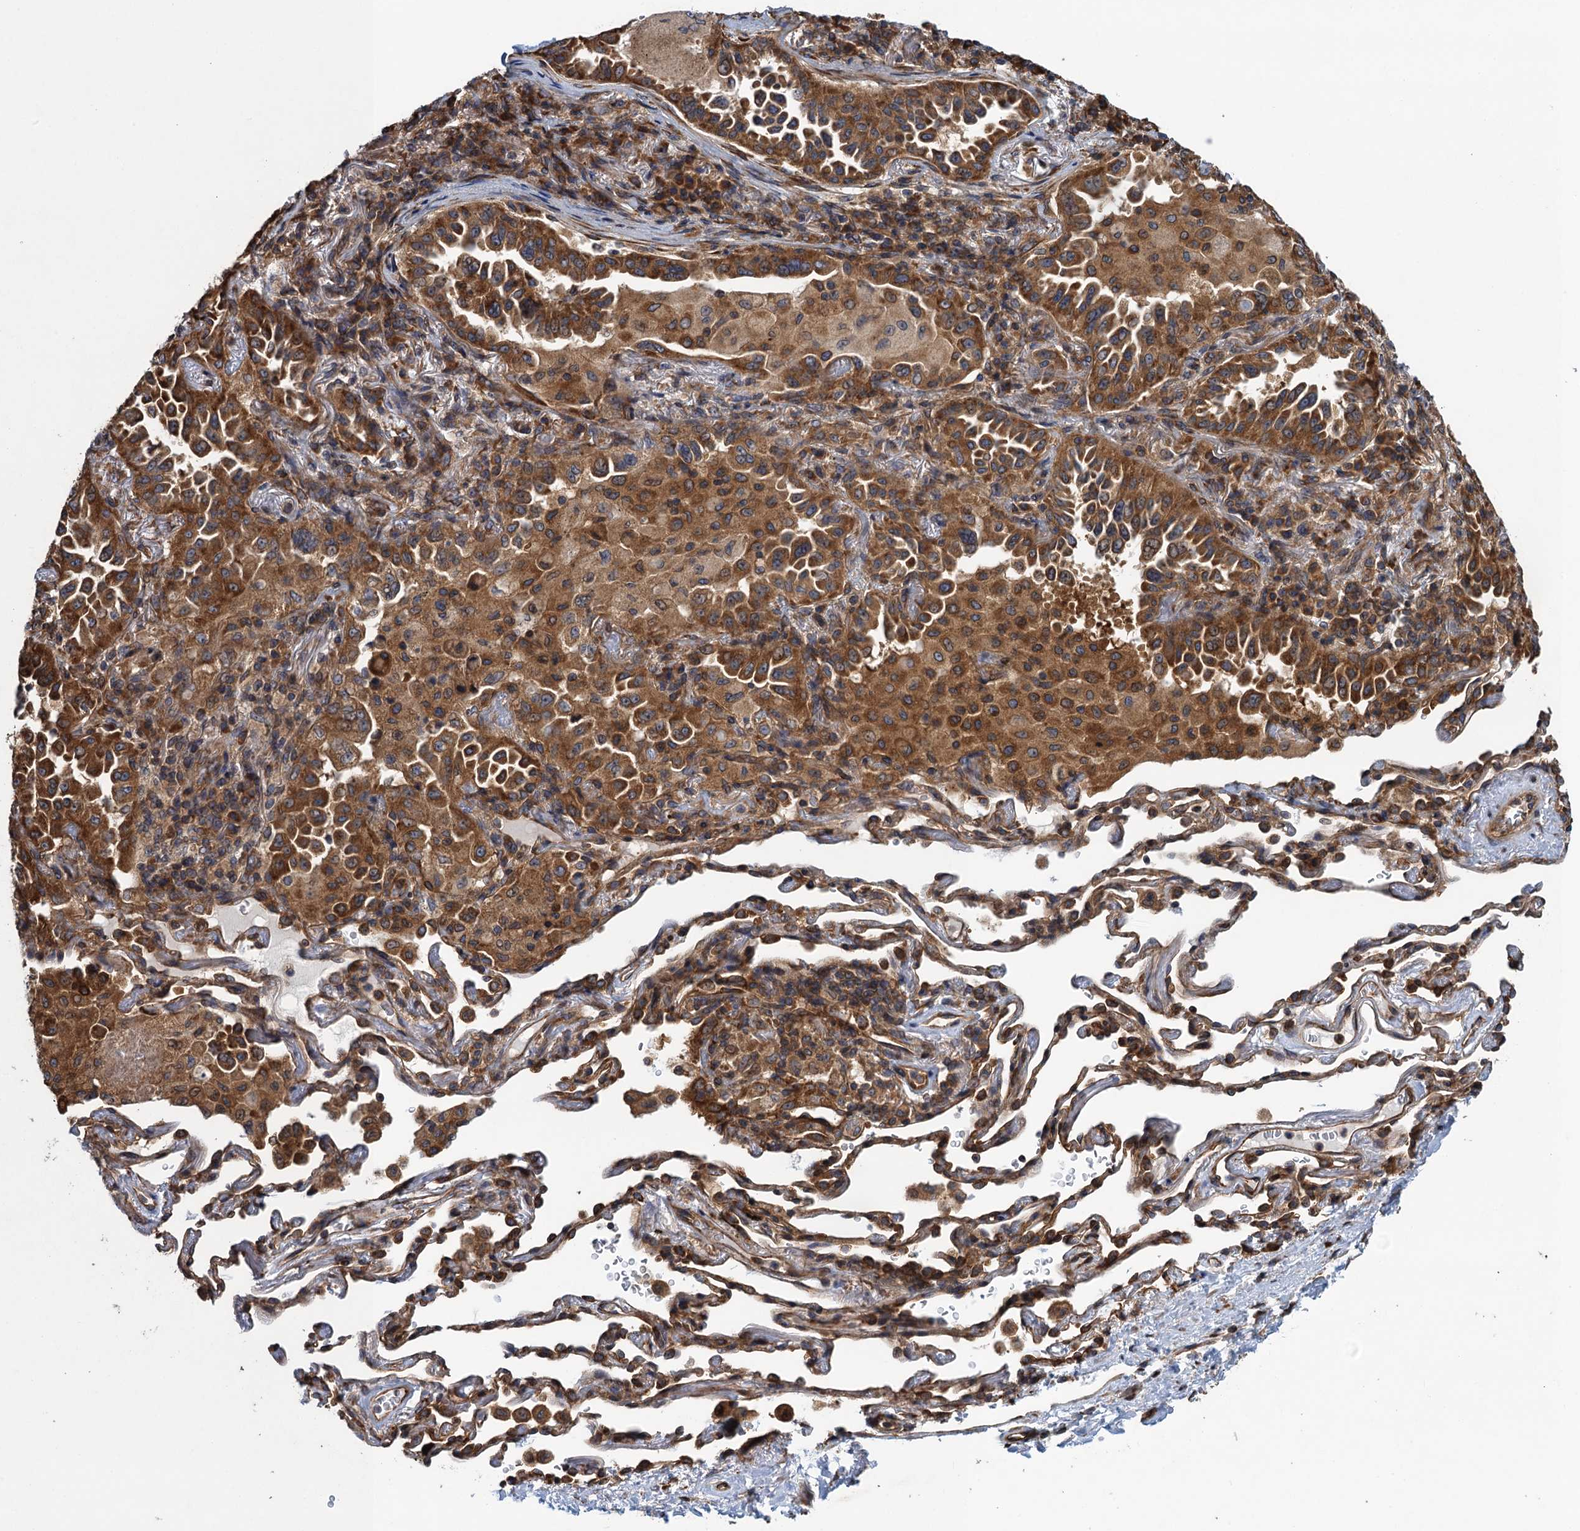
{"staining": {"intensity": "strong", "quantity": ">75%", "location": "cytoplasmic/membranous"}, "tissue": "lung cancer", "cell_type": "Tumor cells", "image_type": "cancer", "snomed": [{"axis": "morphology", "description": "Adenocarcinoma, NOS"}, {"axis": "topography", "description": "Lung"}], "caption": "Protein expression analysis of lung cancer shows strong cytoplasmic/membranous expression in approximately >75% of tumor cells.", "gene": "MDM1", "patient": {"sex": "female", "age": 69}}